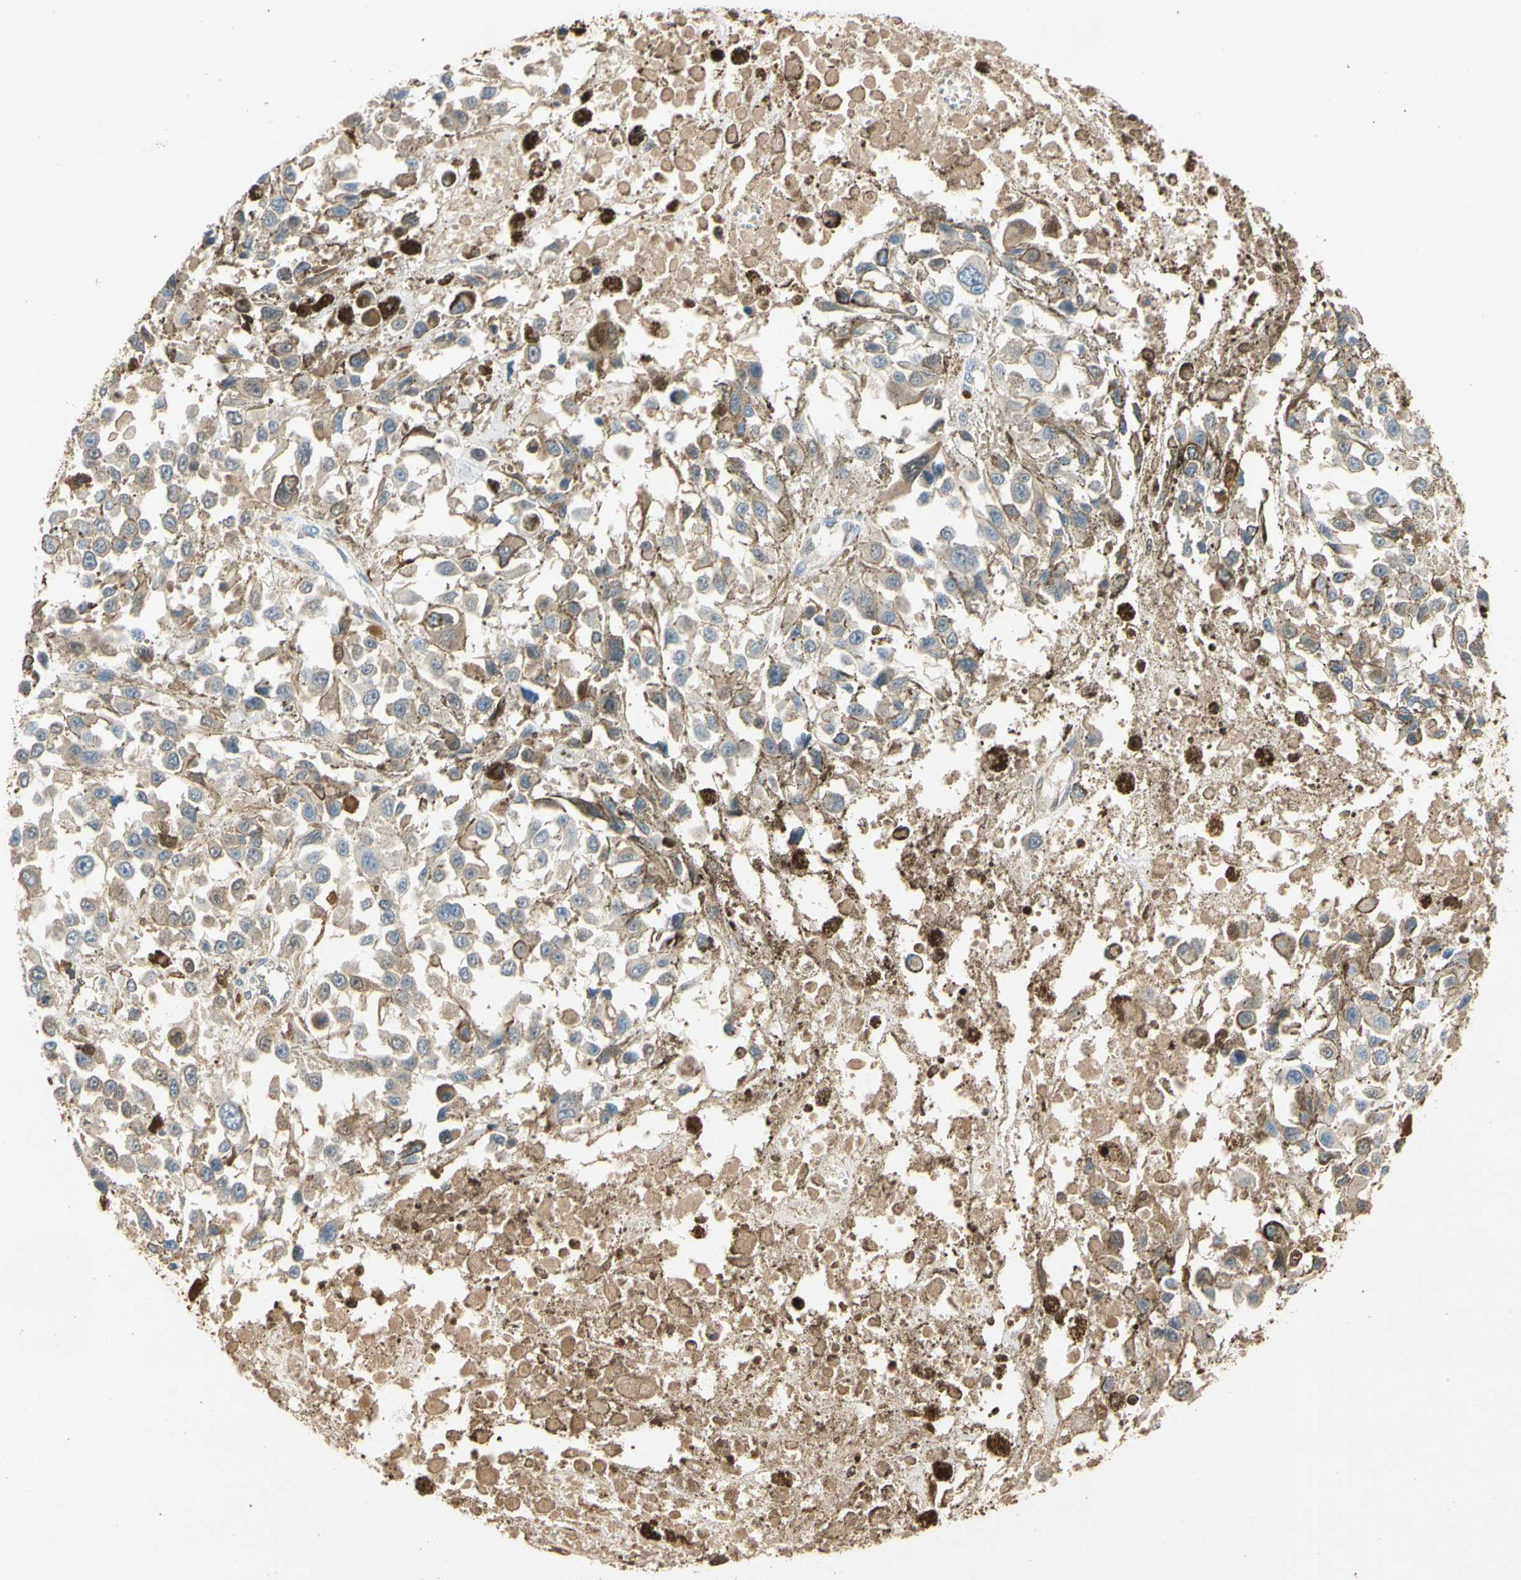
{"staining": {"intensity": "weak", "quantity": "25%-75%", "location": "cytoplasmic/membranous"}, "tissue": "melanoma", "cell_type": "Tumor cells", "image_type": "cancer", "snomed": [{"axis": "morphology", "description": "Malignant melanoma, Metastatic site"}, {"axis": "topography", "description": "Lymph node"}], "caption": "A histopathology image of human malignant melanoma (metastatic site) stained for a protein demonstrates weak cytoplasmic/membranous brown staining in tumor cells. (IHC, brightfield microscopy, high magnification).", "gene": "S100A6", "patient": {"sex": "male", "age": 59}}